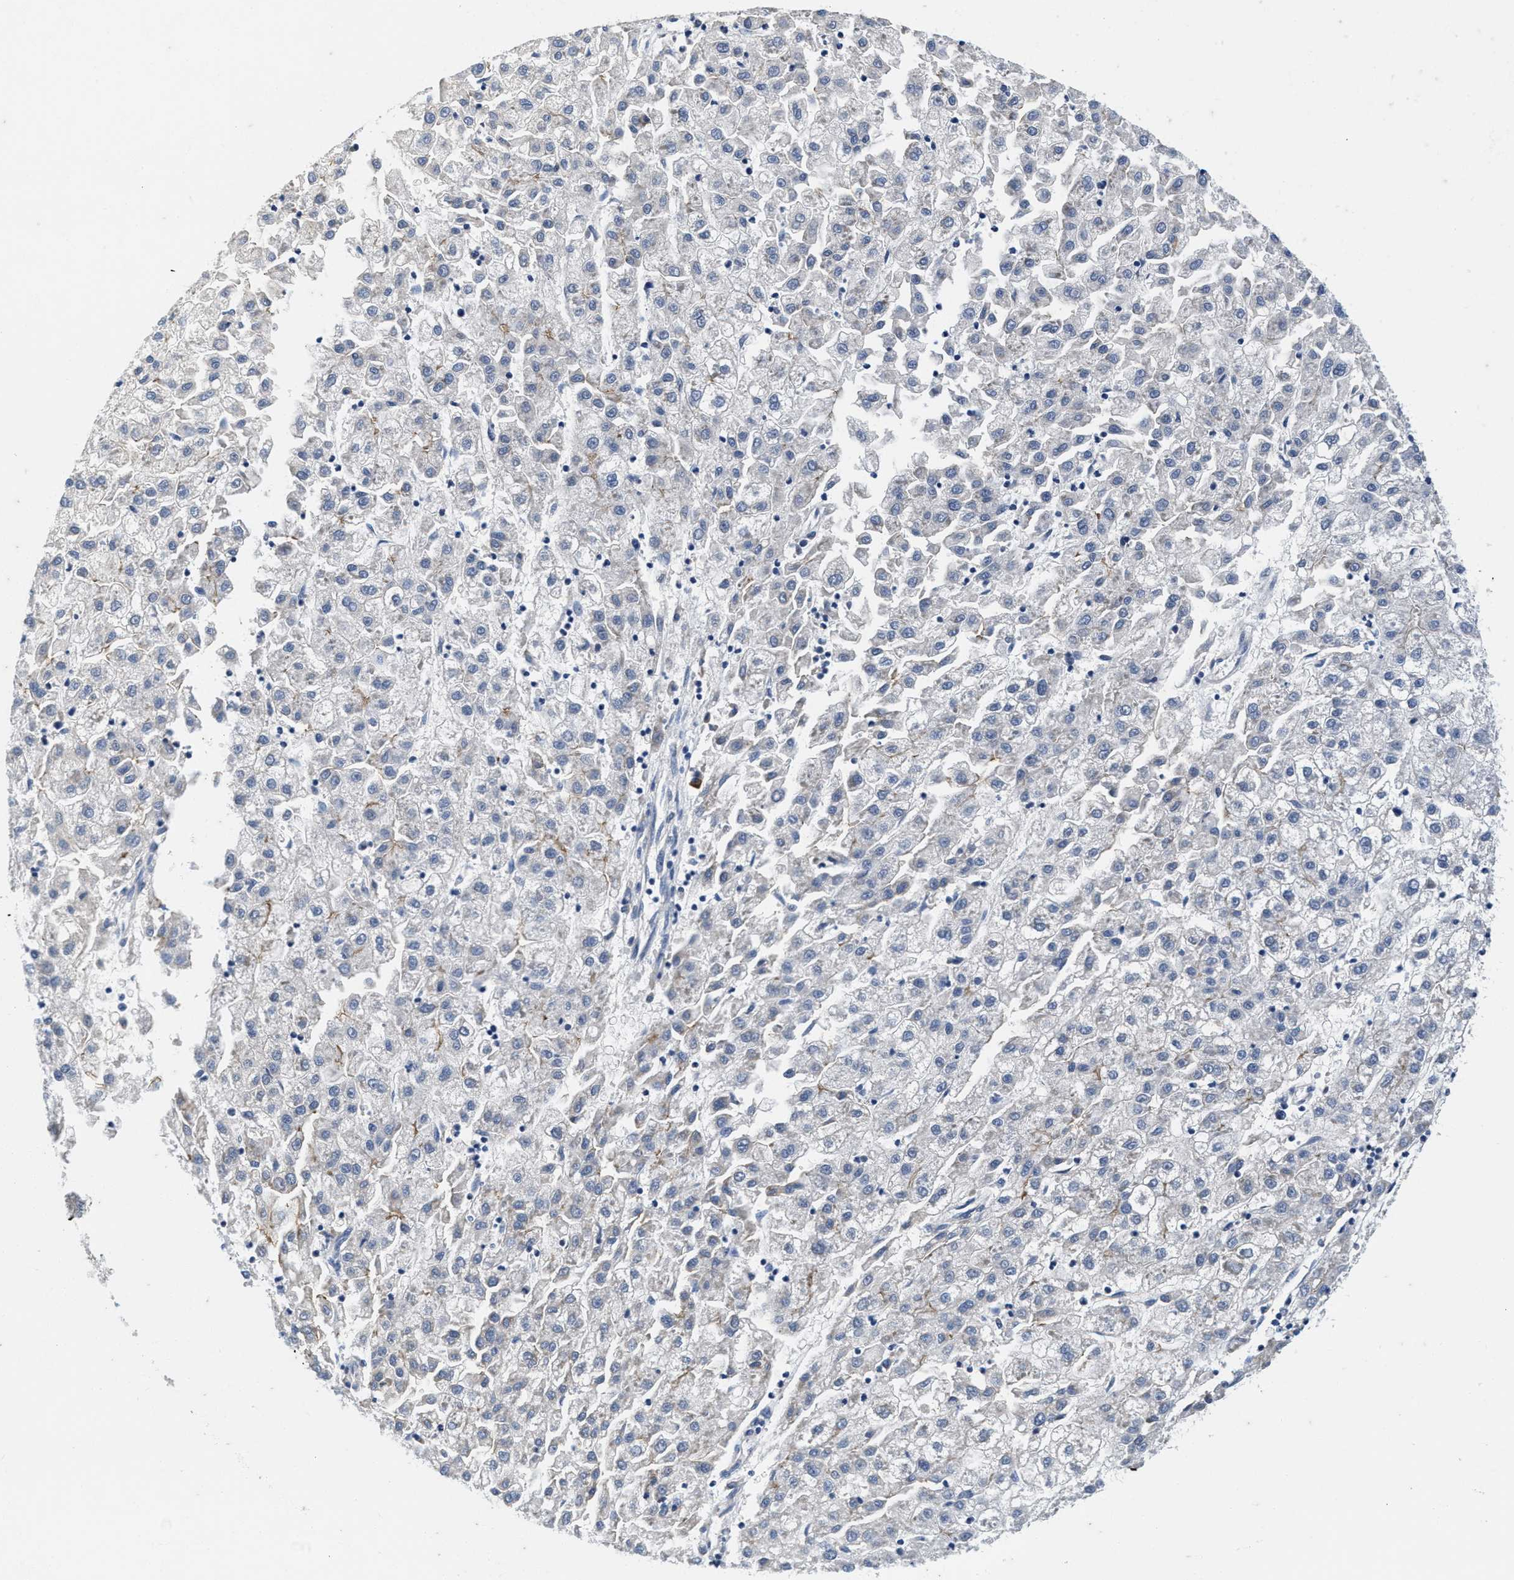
{"staining": {"intensity": "negative", "quantity": "none", "location": "none"}, "tissue": "liver cancer", "cell_type": "Tumor cells", "image_type": "cancer", "snomed": [{"axis": "morphology", "description": "Carcinoma, Hepatocellular, NOS"}, {"axis": "topography", "description": "Liver"}], "caption": "Micrograph shows no protein positivity in tumor cells of liver hepatocellular carcinoma tissue.", "gene": "ABCB11", "patient": {"sex": "male", "age": 72}}